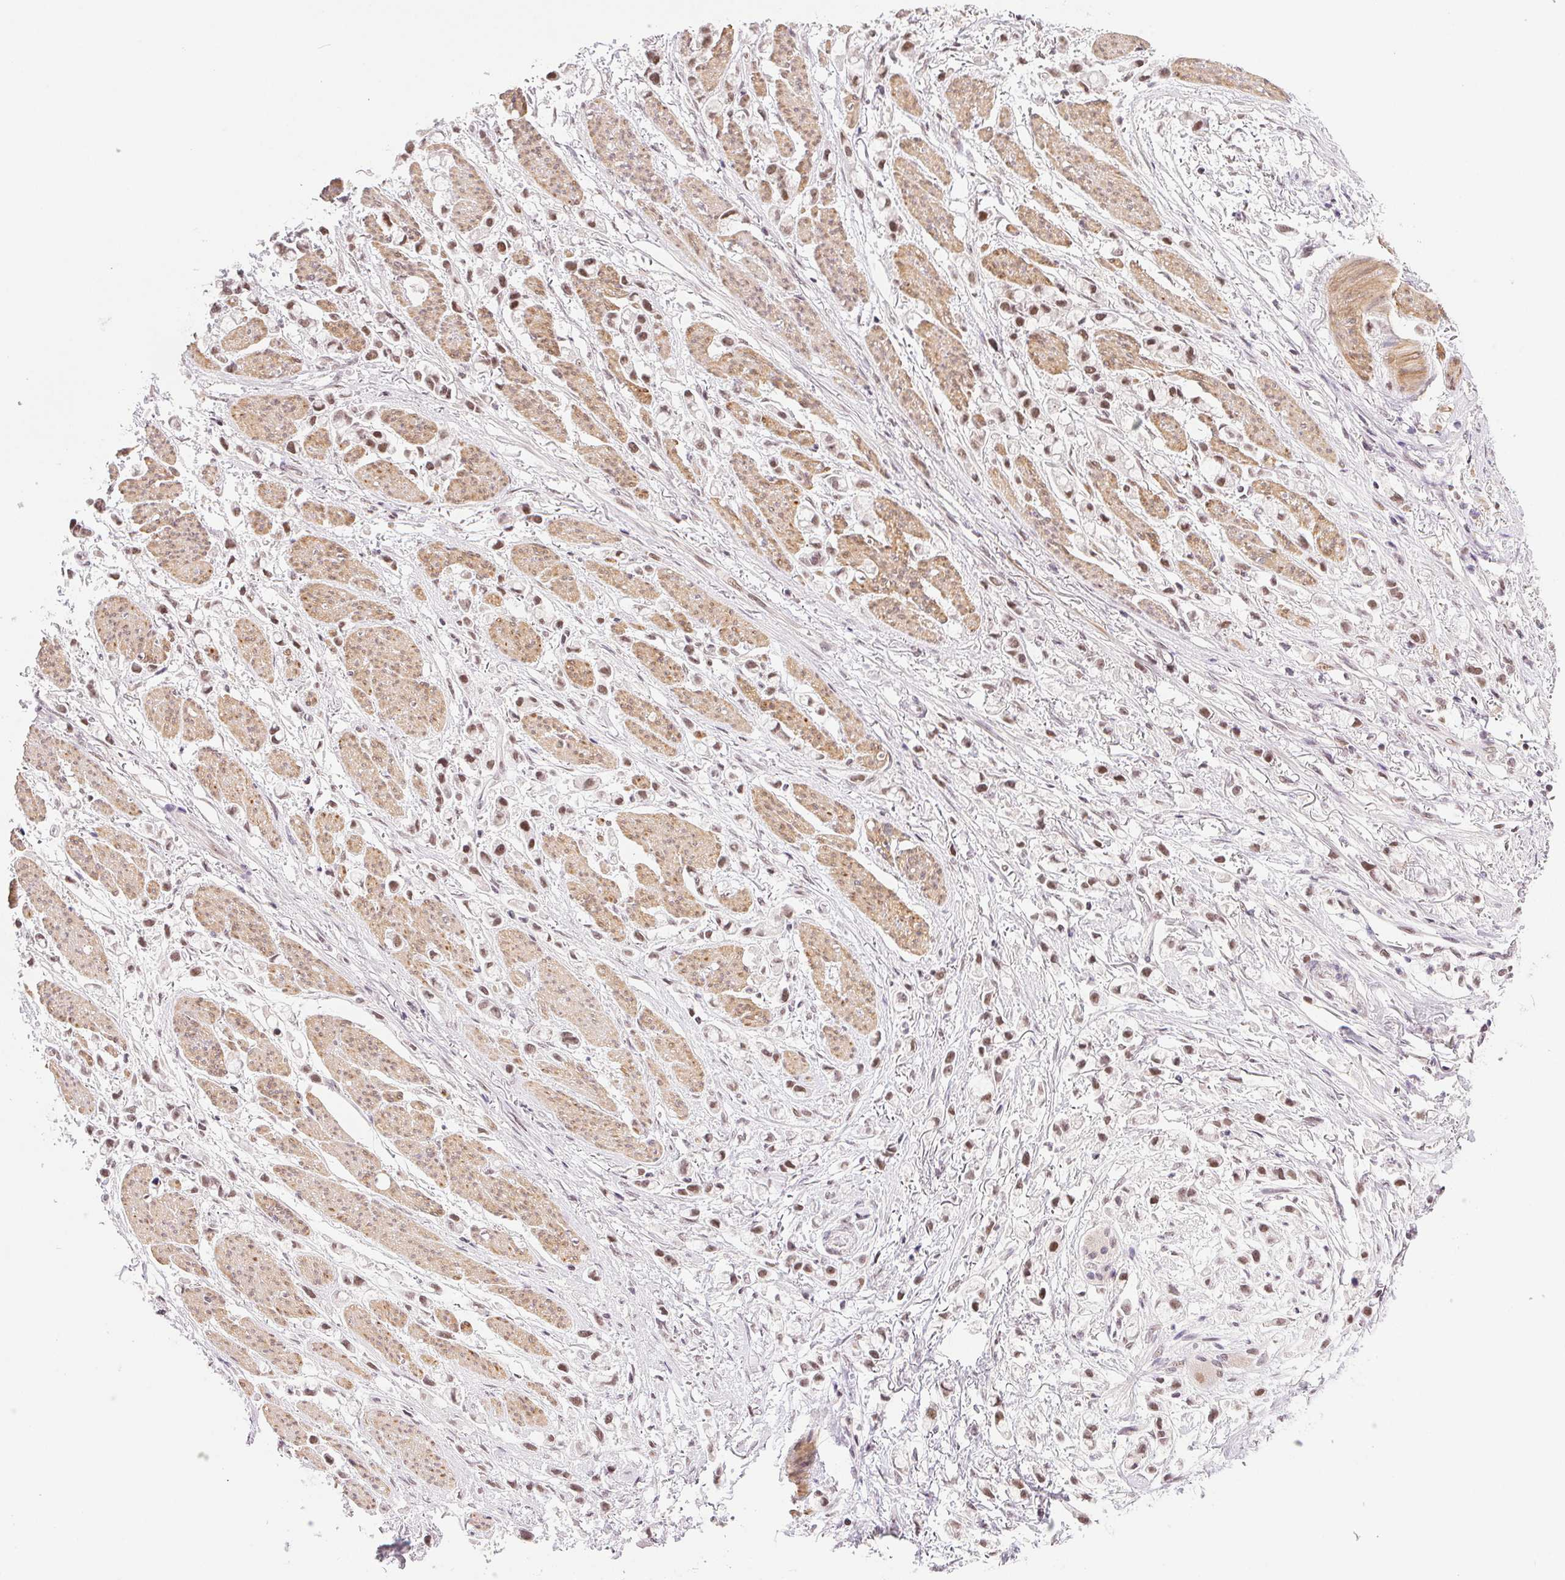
{"staining": {"intensity": "moderate", "quantity": ">75%", "location": "nuclear"}, "tissue": "stomach cancer", "cell_type": "Tumor cells", "image_type": "cancer", "snomed": [{"axis": "morphology", "description": "Adenocarcinoma, NOS"}, {"axis": "topography", "description": "Stomach"}], "caption": "About >75% of tumor cells in human stomach cancer display moderate nuclear protein staining as visualized by brown immunohistochemical staining.", "gene": "PRPF18", "patient": {"sex": "female", "age": 81}}